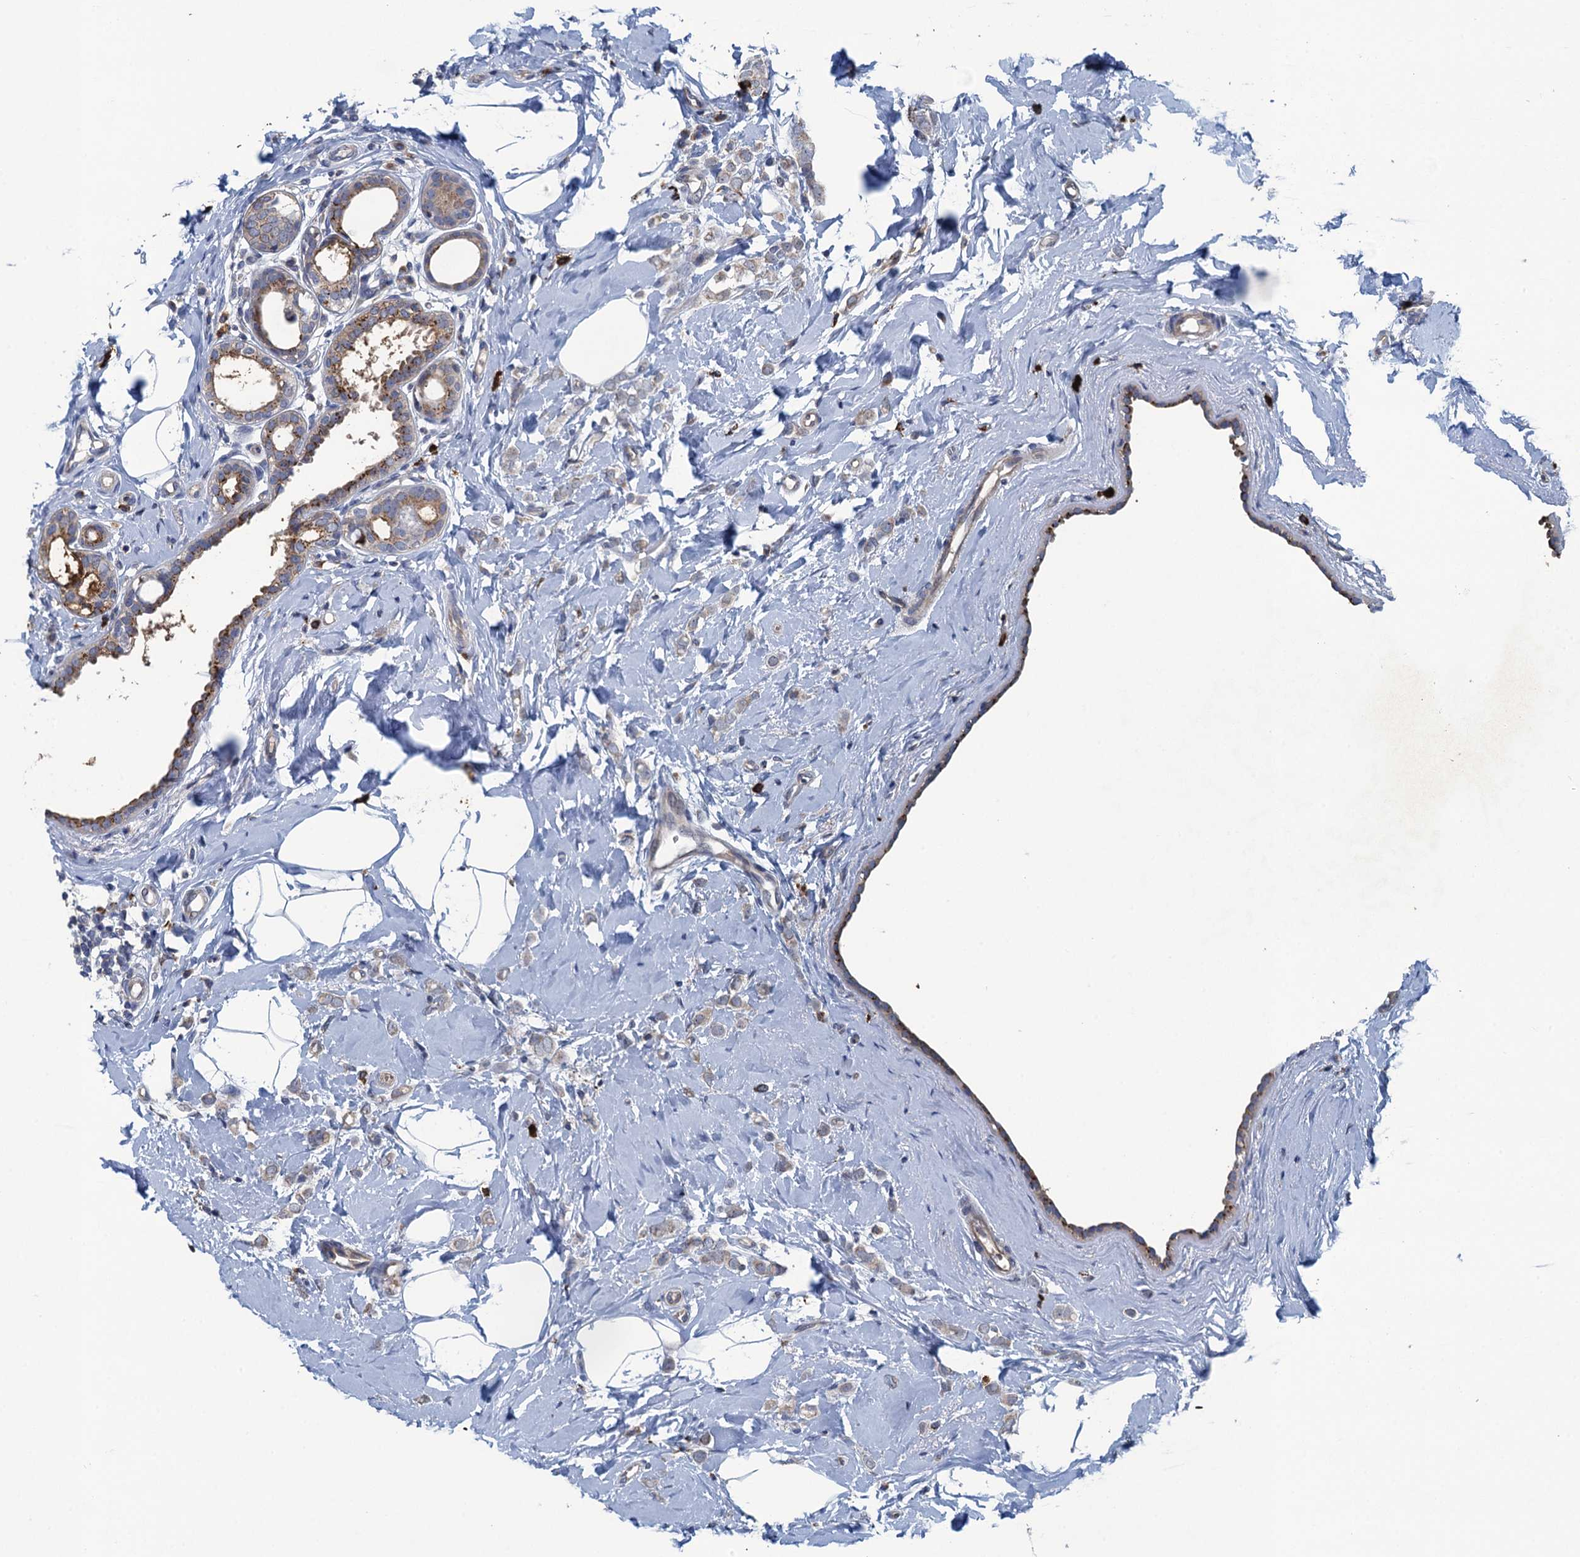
{"staining": {"intensity": "weak", "quantity": "25%-75%", "location": "cytoplasmic/membranous"}, "tissue": "breast cancer", "cell_type": "Tumor cells", "image_type": "cancer", "snomed": [{"axis": "morphology", "description": "Lobular carcinoma"}, {"axis": "topography", "description": "Breast"}], "caption": "Breast cancer was stained to show a protein in brown. There is low levels of weak cytoplasmic/membranous staining in about 25%-75% of tumor cells.", "gene": "KBTBD8", "patient": {"sex": "female", "age": 47}}